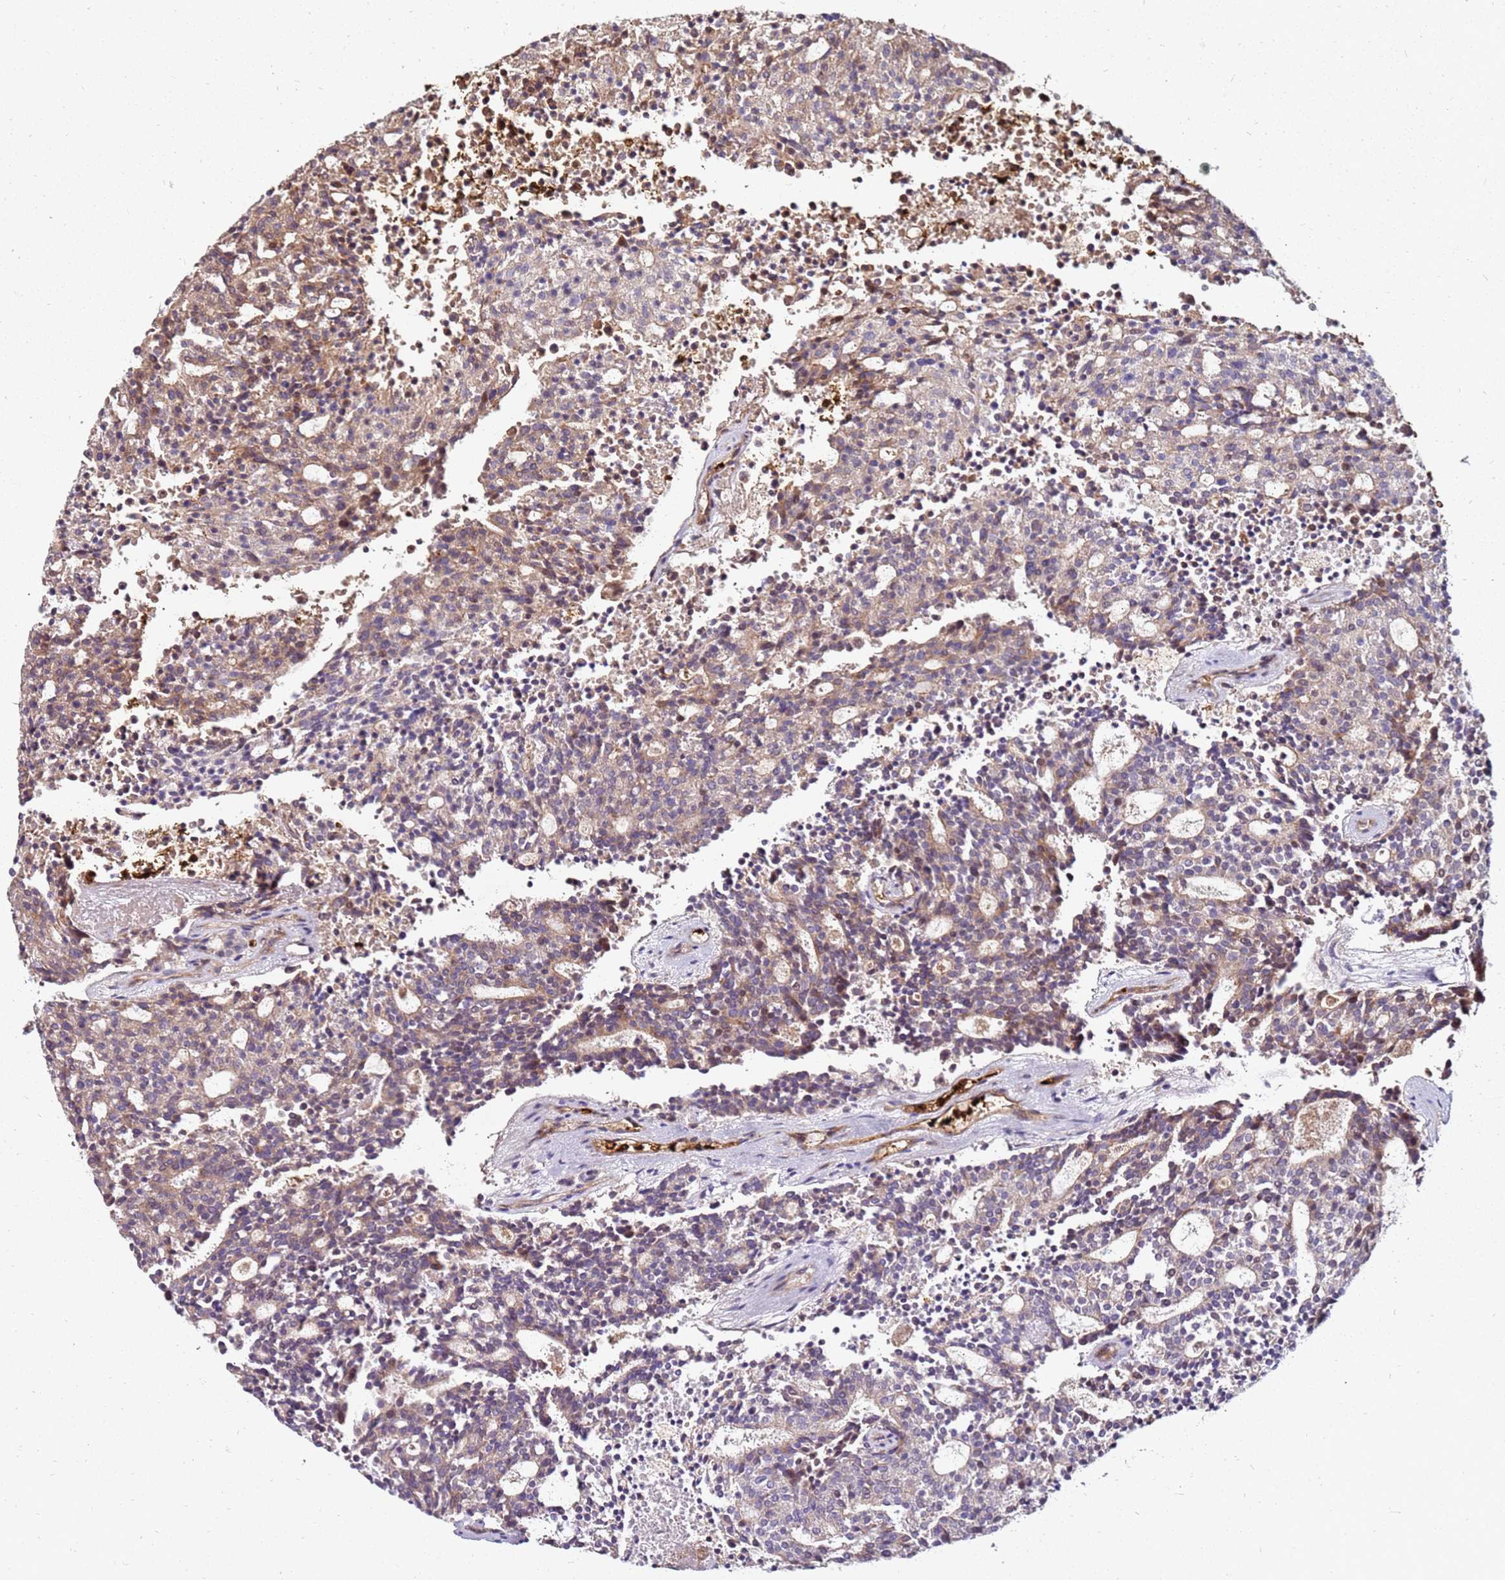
{"staining": {"intensity": "moderate", "quantity": "<25%", "location": "cytoplasmic/membranous"}, "tissue": "carcinoid", "cell_type": "Tumor cells", "image_type": "cancer", "snomed": [{"axis": "morphology", "description": "Carcinoid, malignant, NOS"}, {"axis": "topography", "description": "Pancreas"}], "caption": "This image displays immunohistochemistry (IHC) staining of human carcinoid, with low moderate cytoplasmic/membranous staining in approximately <25% of tumor cells.", "gene": "RNF11", "patient": {"sex": "female", "age": 54}}